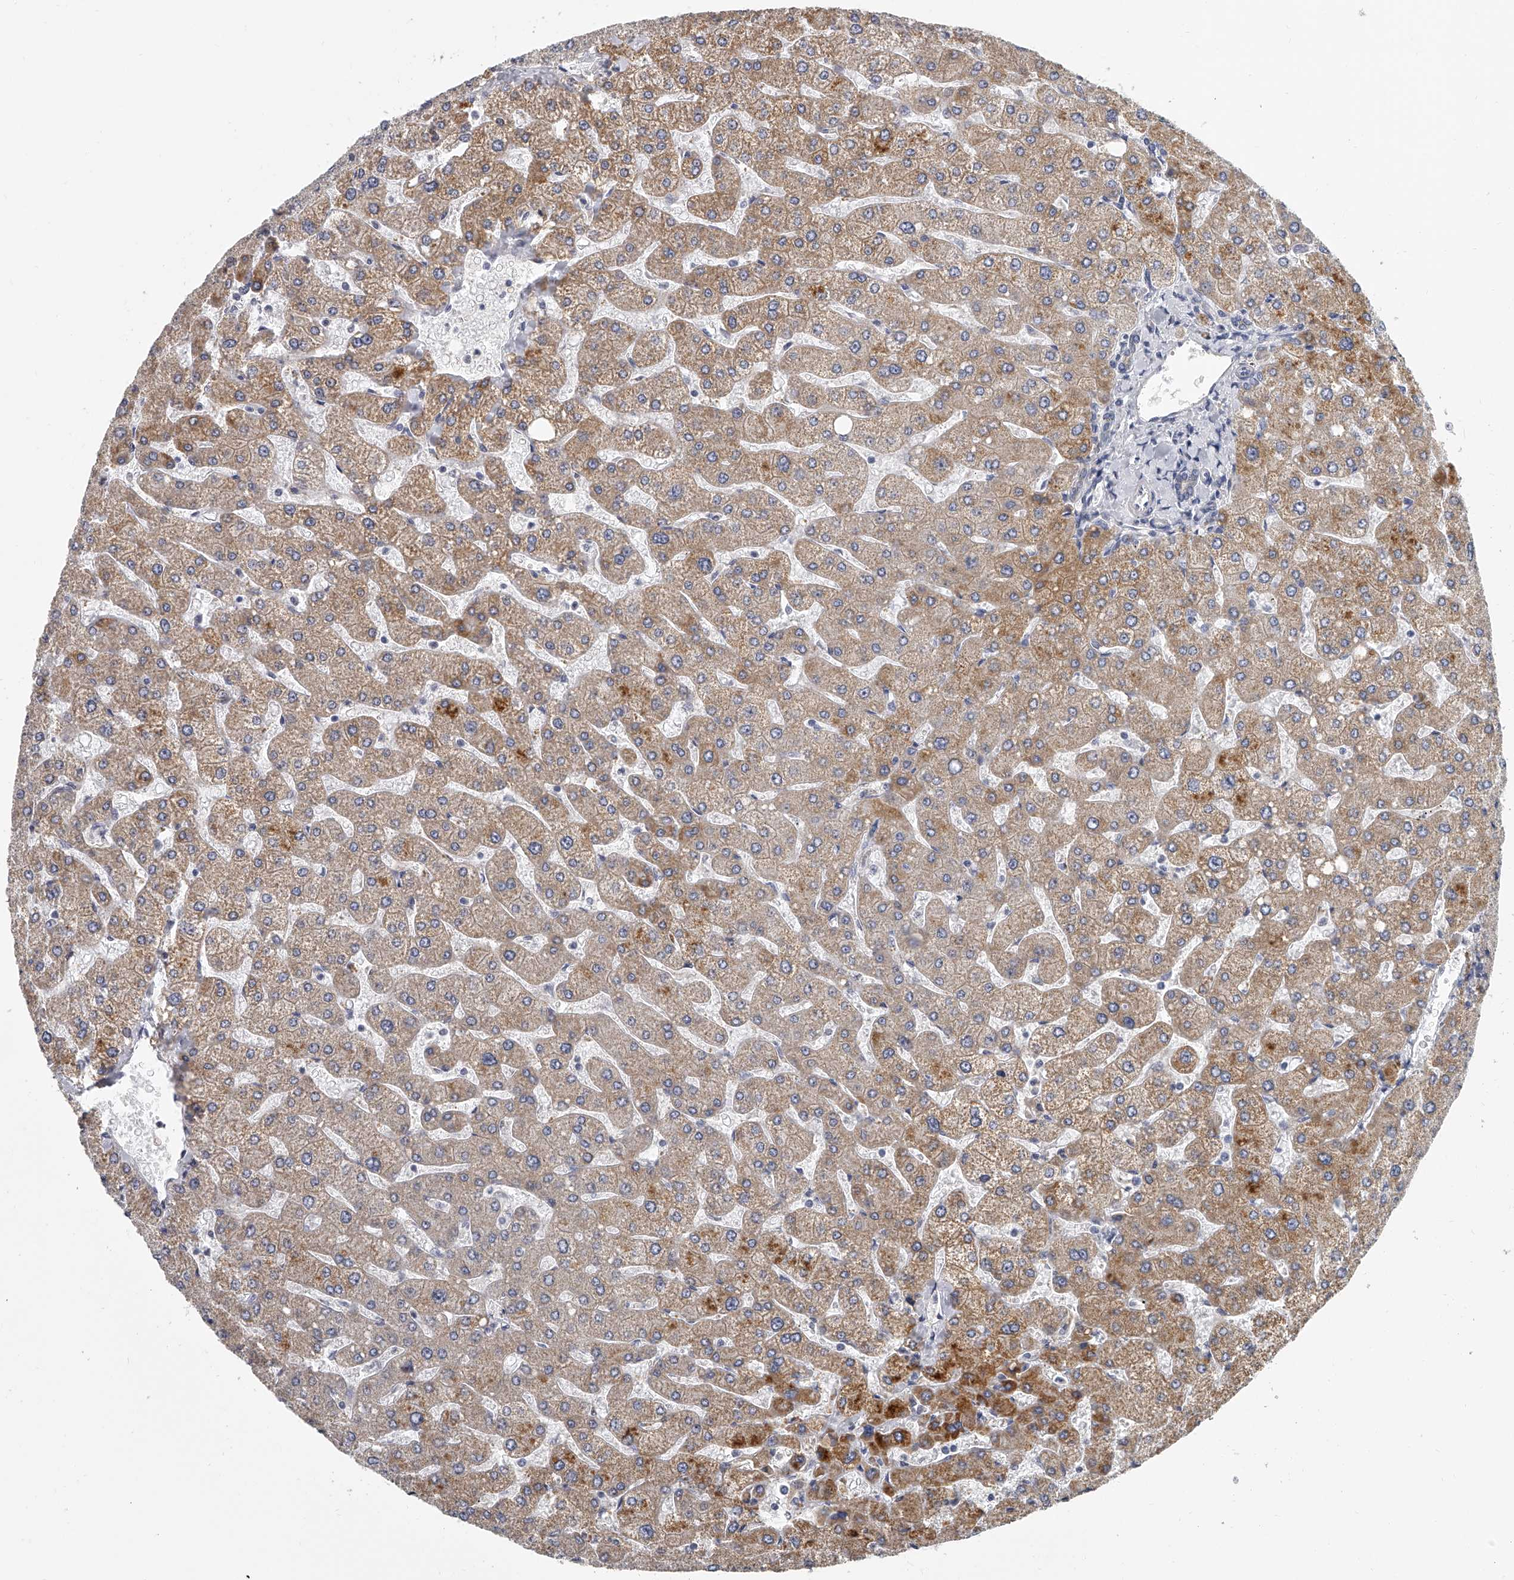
{"staining": {"intensity": "weak", "quantity": "25%-75%", "location": "cytoplasmic/membranous"}, "tissue": "liver", "cell_type": "Cholangiocytes", "image_type": "normal", "snomed": [{"axis": "morphology", "description": "Normal tissue, NOS"}, {"axis": "topography", "description": "Liver"}], "caption": "Immunohistochemical staining of unremarkable human liver demonstrates low levels of weak cytoplasmic/membranous expression in approximately 25%-75% of cholangiocytes. Using DAB (3,3'-diaminobenzidine) (brown) and hematoxylin (blue) stains, captured at high magnification using brightfield microscopy.", "gene": "KLHL7", "patient": {"sex": "male", "age": 55}}